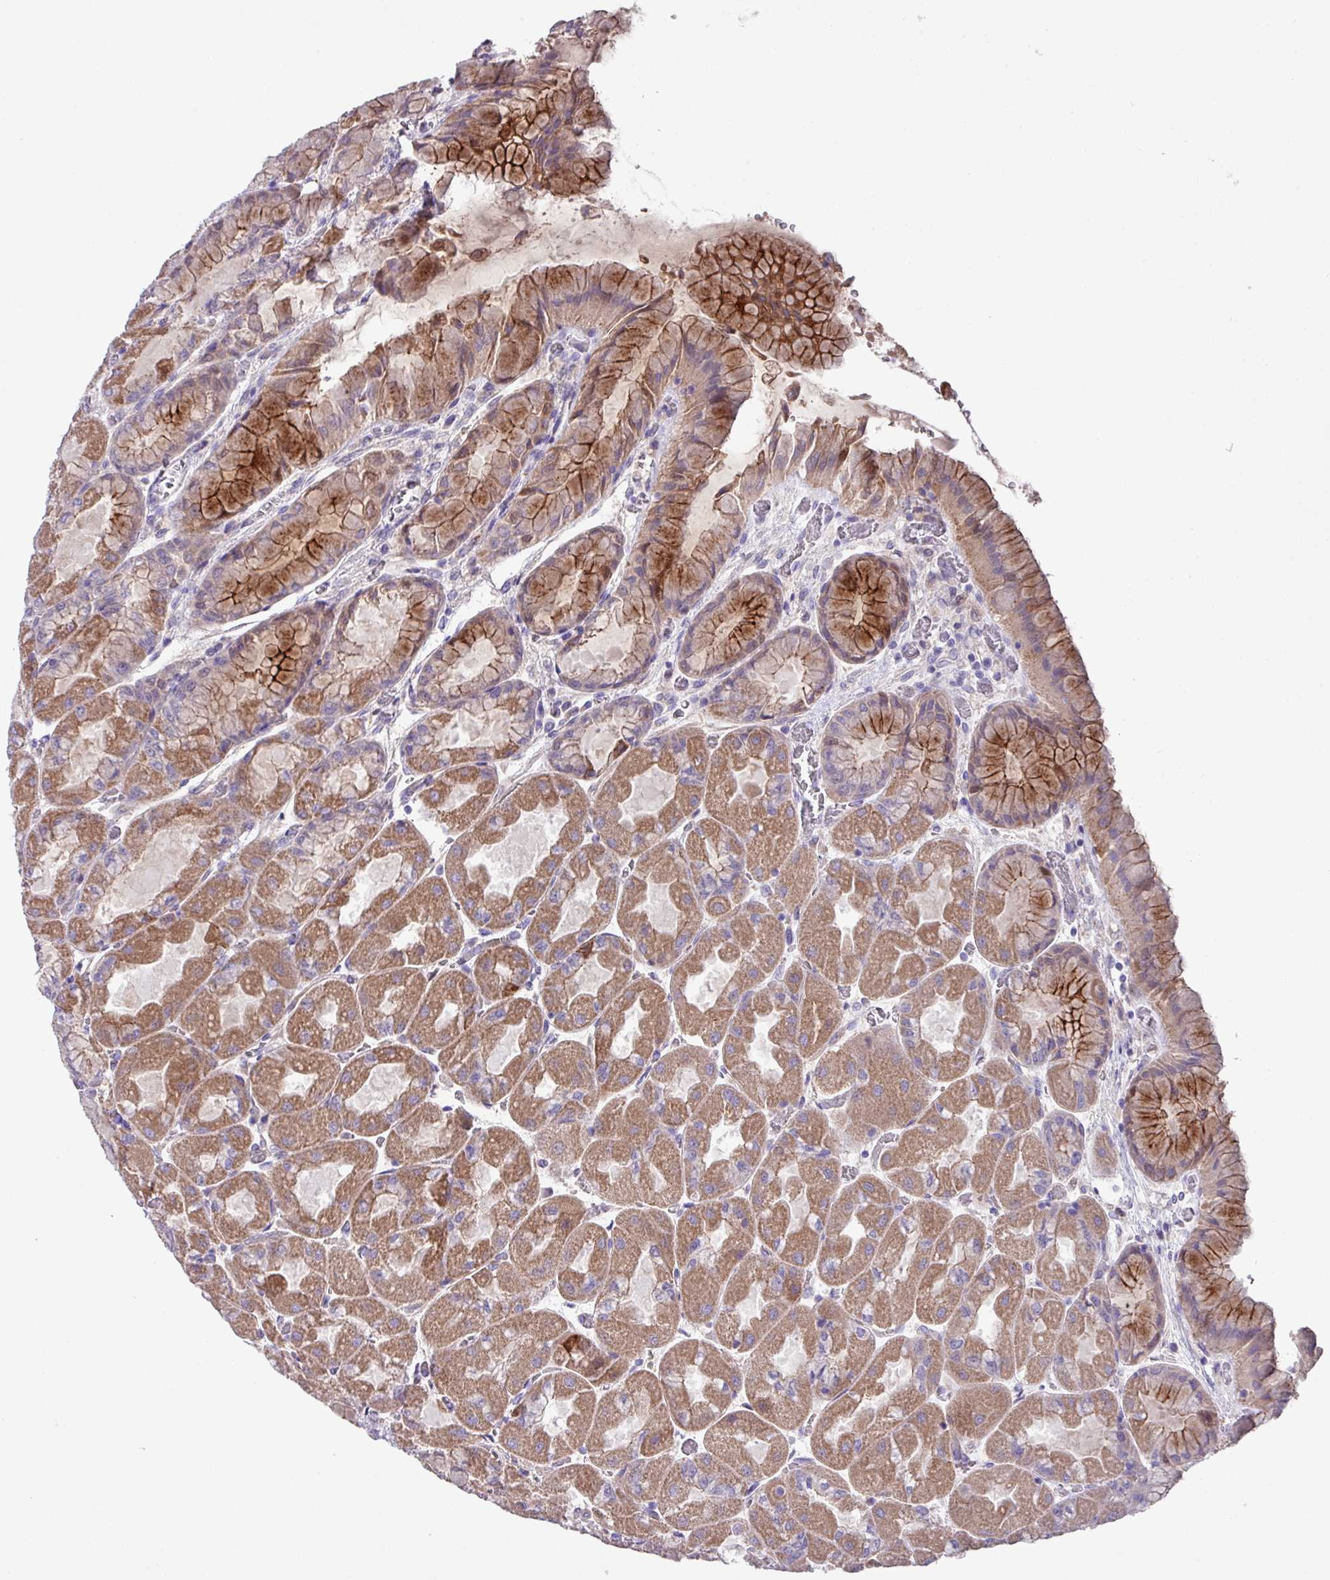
{"staining": {"intensity": "strong", "quantity": "25%-75%", "location": "cytoplasmic/membranous"}, "tissue": "stomach", "cell_type": "Glandular cells", "image_type": "normal", "snomed": [{"axis": "morphology", "description": "Normal tissue, NOS"}, {"axis": "topography", "description": "Stomach"}], "caption": "Immunohistochemical staining of normal stomach demonstrates high levels of strong cytoplasmic/membranous positivity in approximately 25%-75% of glandular cells.", "gene": "IQCJ", "patient": {"sex": "female", "age": 61}}